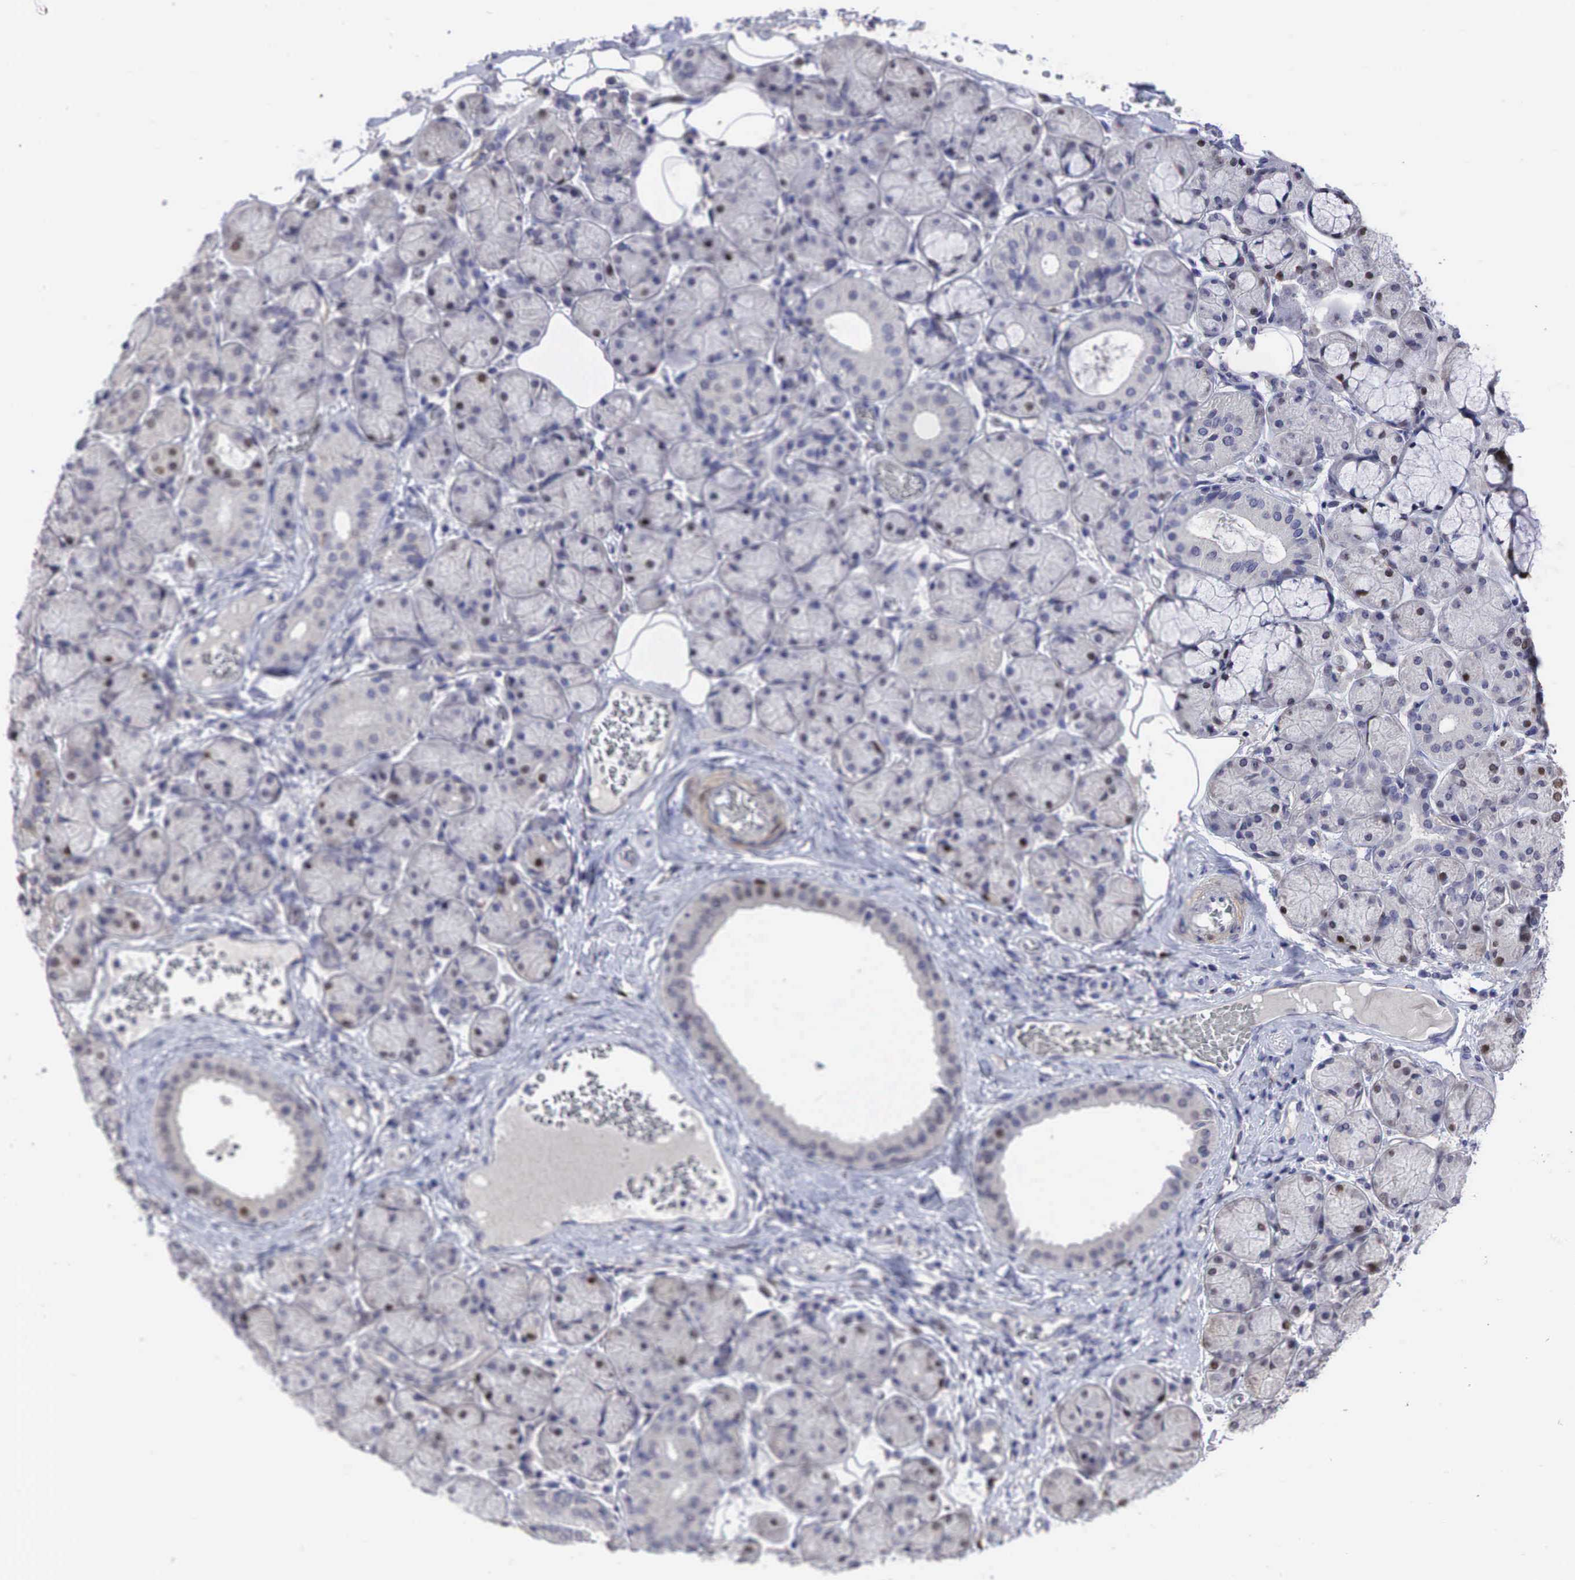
{"staining": {"intensity": "moderate", "quantity": "<25%", "location": "nuclear"}, "tissue": "salivary gland", "cell_type": "Glandular cells", "image_type": "normal", "snomed": [{"axis": "morphology", "description": "Normal tissue, NOS"}, {"axis": "topography", "description": "Salivary gland"}], "caption": "Approximately <25% of glandular cells in unremarkable human salivary gland display moderate nuclear protein staining as visualized by brown immunohistochemical staining.", "gene": "CCND1", "patient": {"sex": "male", "age": 54}}